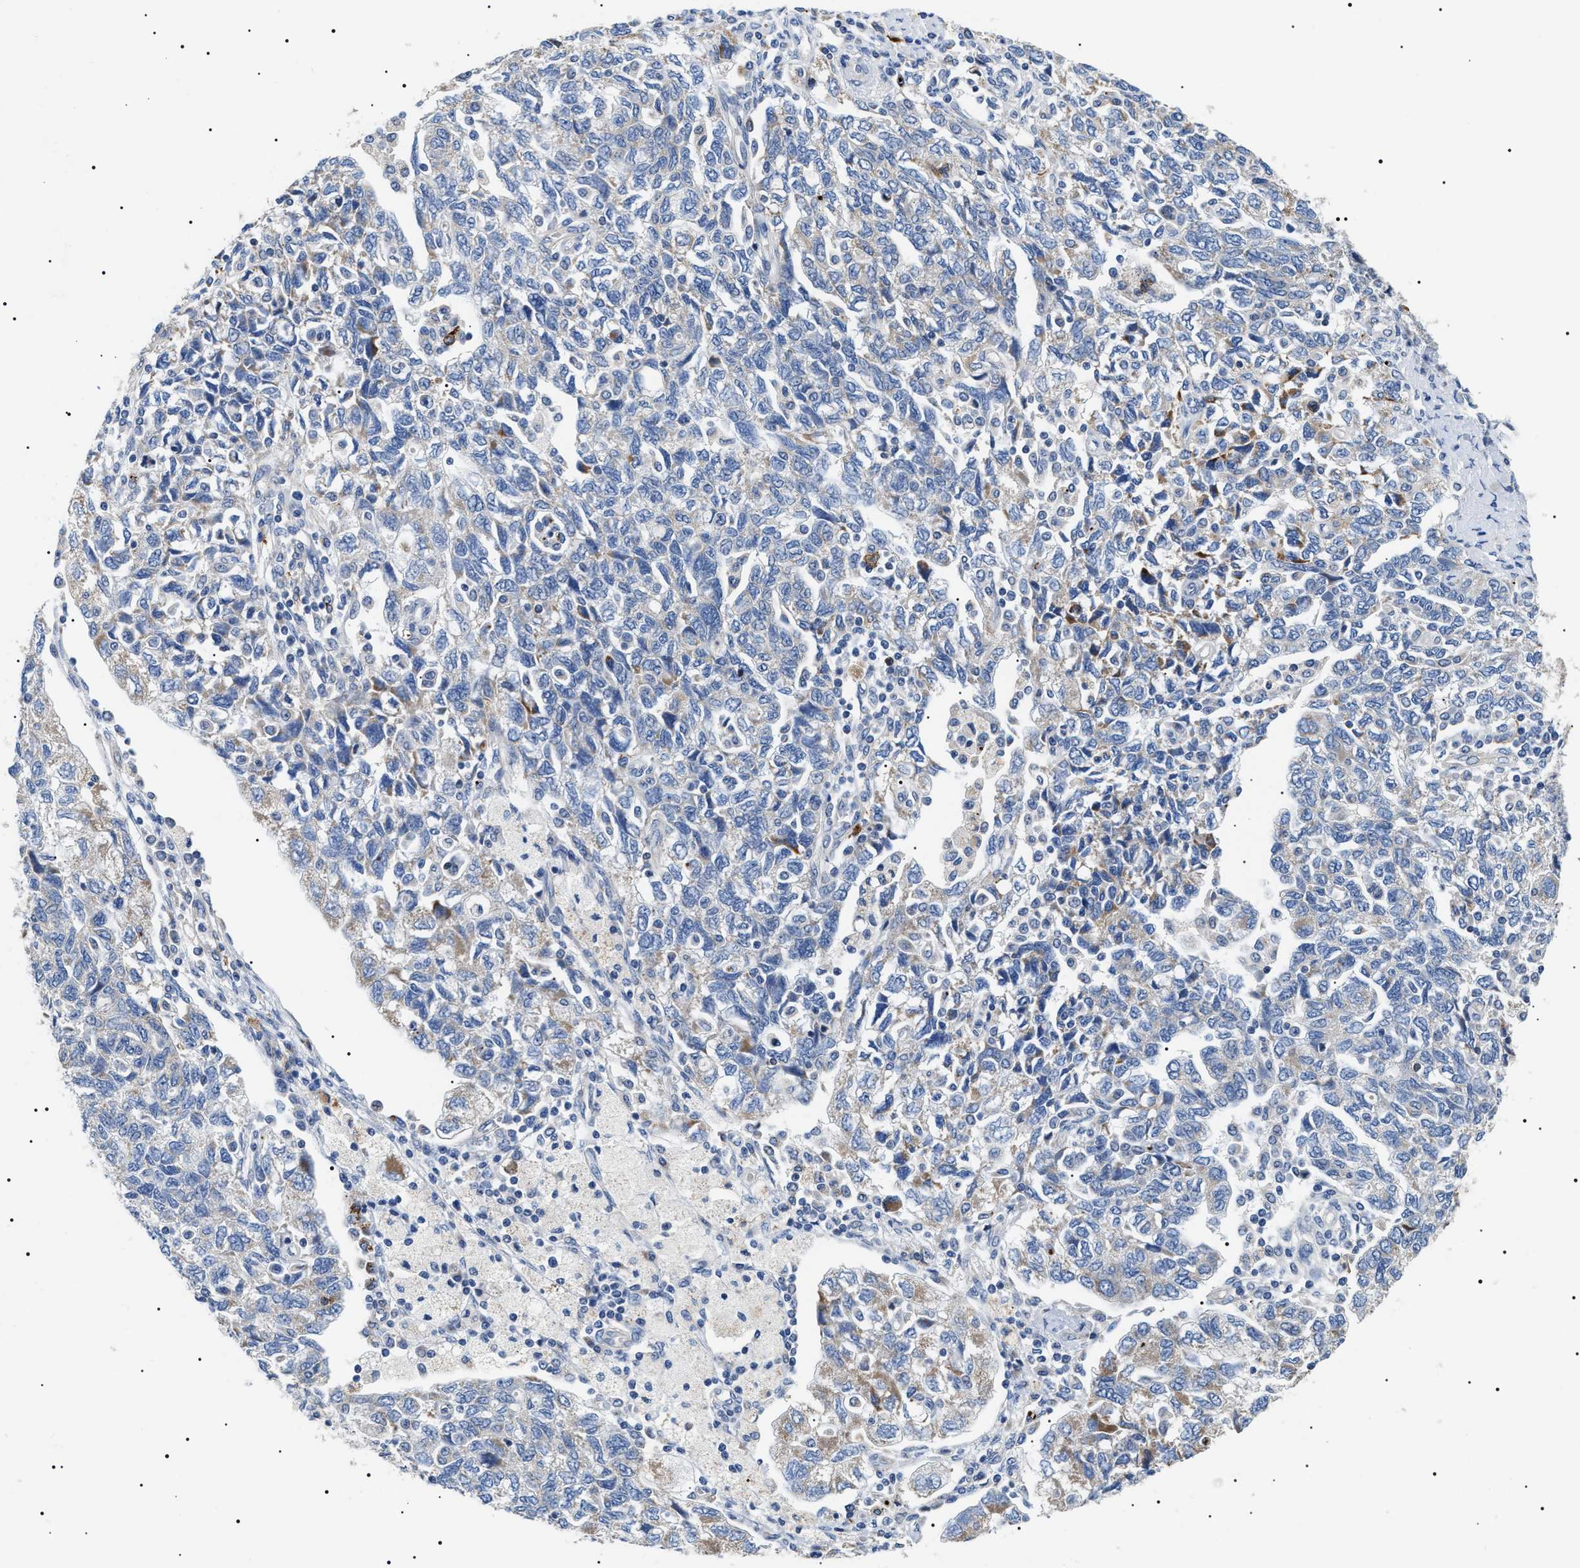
{"staining": {"intensity": "weak", "quantity": "<25%", "location": "cytoplasmic/membranous"}, "tissue": "ovarian cancer", "cell_type": "Tumor cells", "image_type": "cancer", "snomed": [{"axis": "morphology", "description": "Carcinoma, NOS"}, {"axis": "morphology", "description": "Cystadenocarcinoma, serous, NOS"}, {"axis": "topography", "description": "Ovary"}], "caption": "A micrograph of carcinoma (ovarian) stained for a protein reveals no brown staining in tumor cells.", "gene": "TMEM222", "patient": {"sex": "female", "age": 69}}